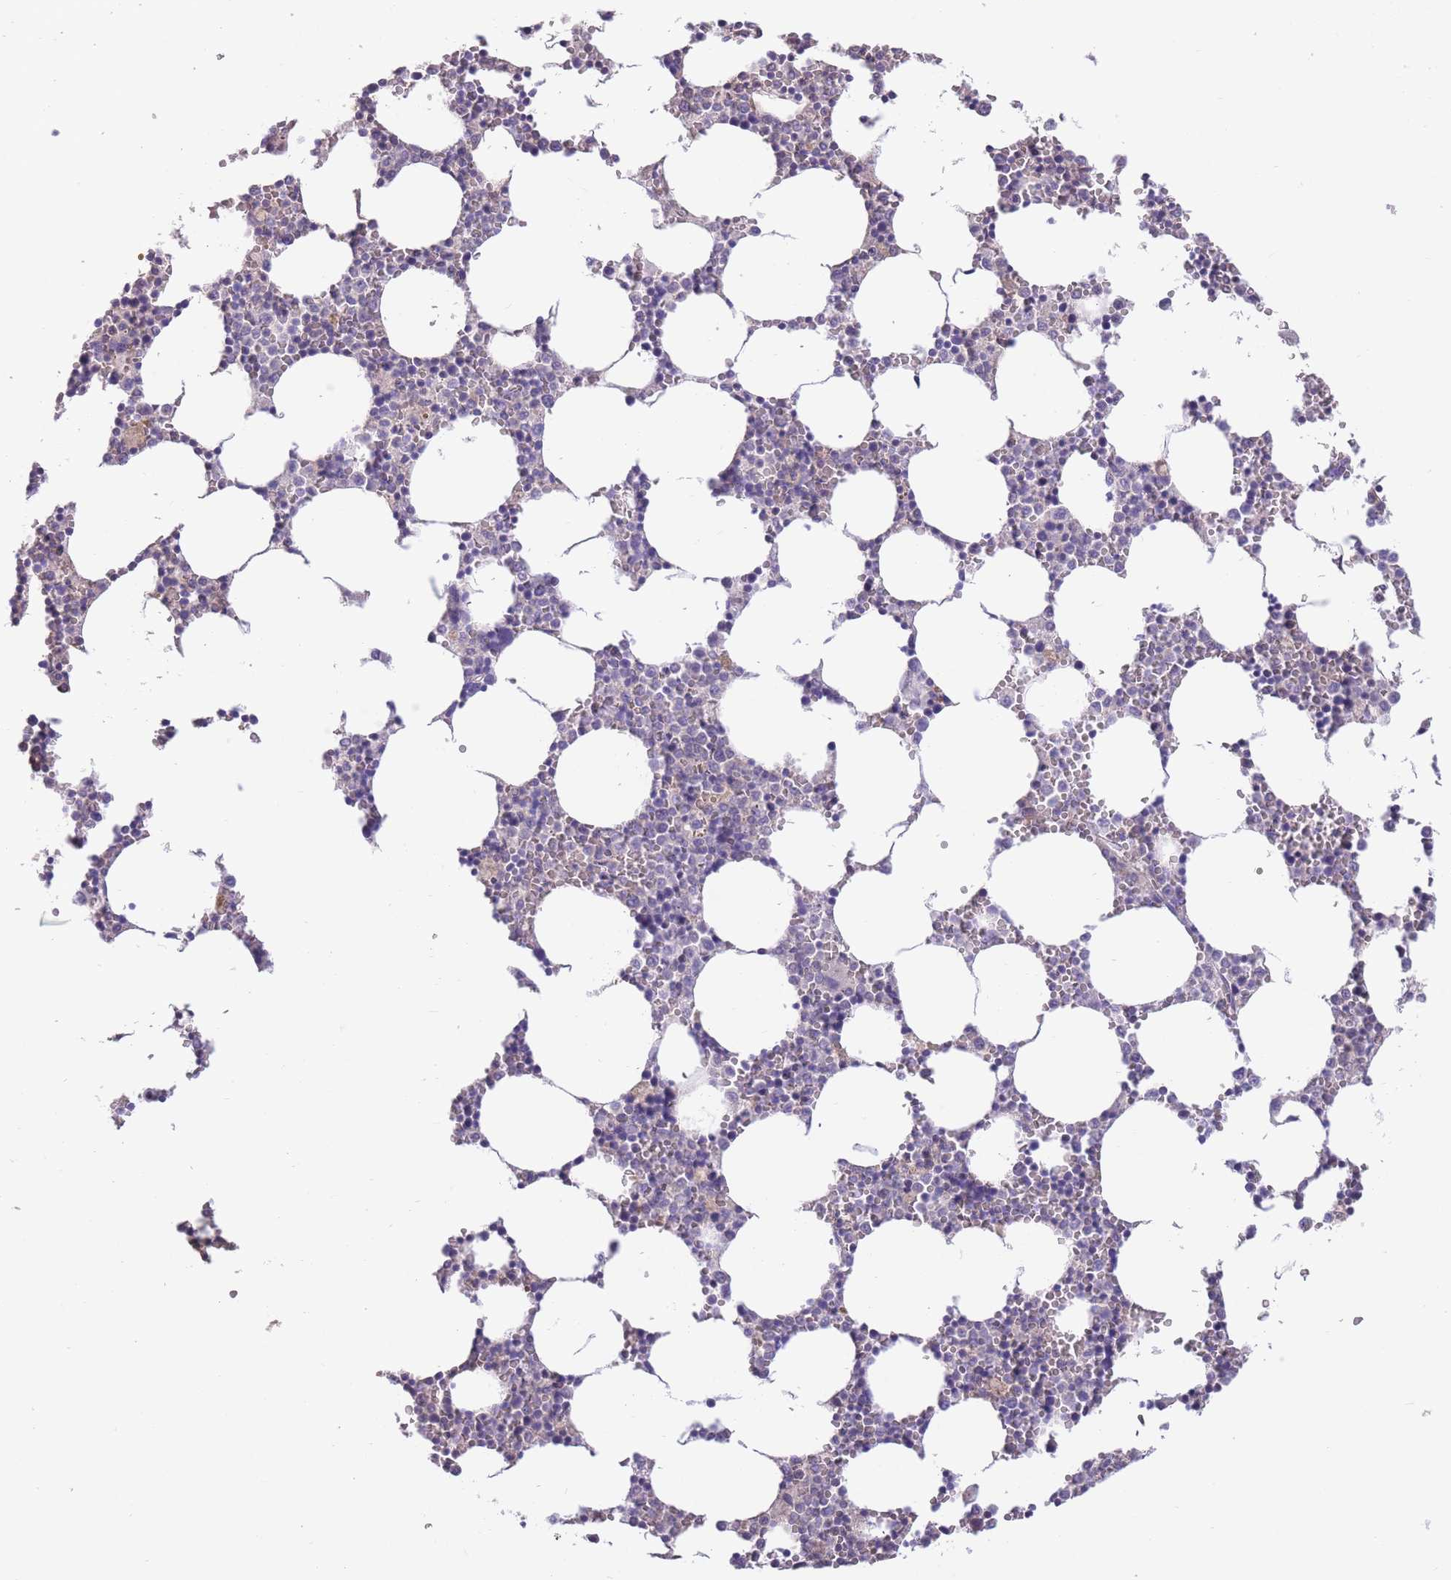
{"staining": {"intensity": "weak", "quantity": "<25%", "location": "cytoplasmic/membranous"}, "tissue": "bone marrow", "cell_type": "Hematopoietic cells", "image_type": "normal", "snomed": [{"axis": "morphology", "description": "Normal tissue, NOS"}, {"axis": "topography", "description": "Bone marrow"}], "caption": "Hematopoietic cells are negative for brown protein staining in normal bone marrow. (DAB (3,3'-diaminobenzidine) immunohistochemistry with hematoxylin counter stain).", "gene": "ALS2CL", "patient": {"sex": "female", "age": 64}}